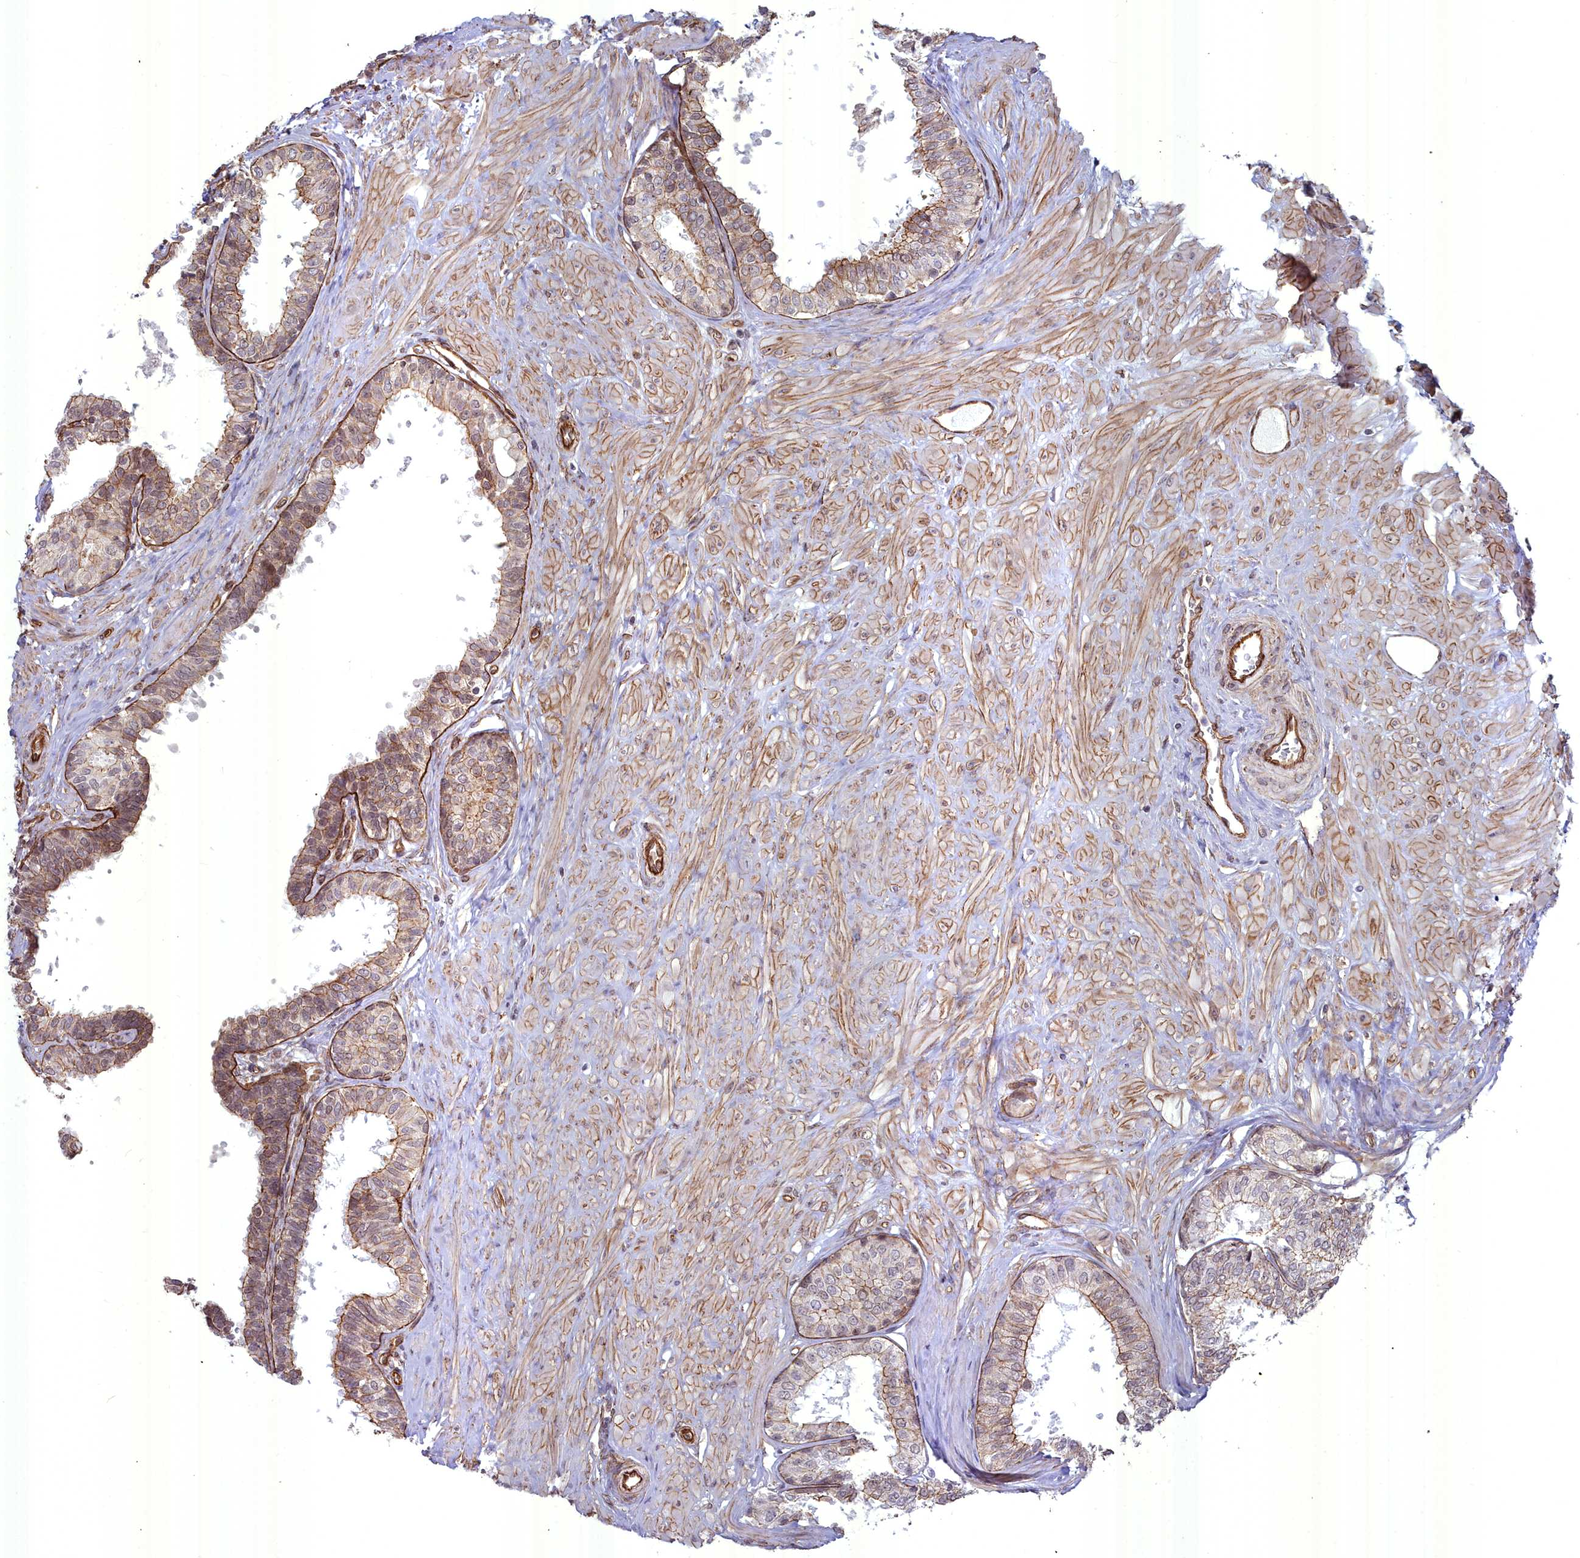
{"staining": {"intensity": "moderate", "quantity": "25%-75%", "location": "cytoplasmic/membranous"}, "tissue": "prostate", "cell_type": "Glandular cells", "image_type": "normal", "snomed": [{"axis": "morphology", "description": "Normal tissue, NOS"}, {"axis": "topography", "description": "Prostate"}], "caption": "This histopathology image displays immunohistochemistry staining of normal human prostate, with medium moderate cytoplasmic/membranous expression in about 25%-75% of glandular cells.", "gene": "YJU2", "patient": {"sex": "male", "age": 48}}